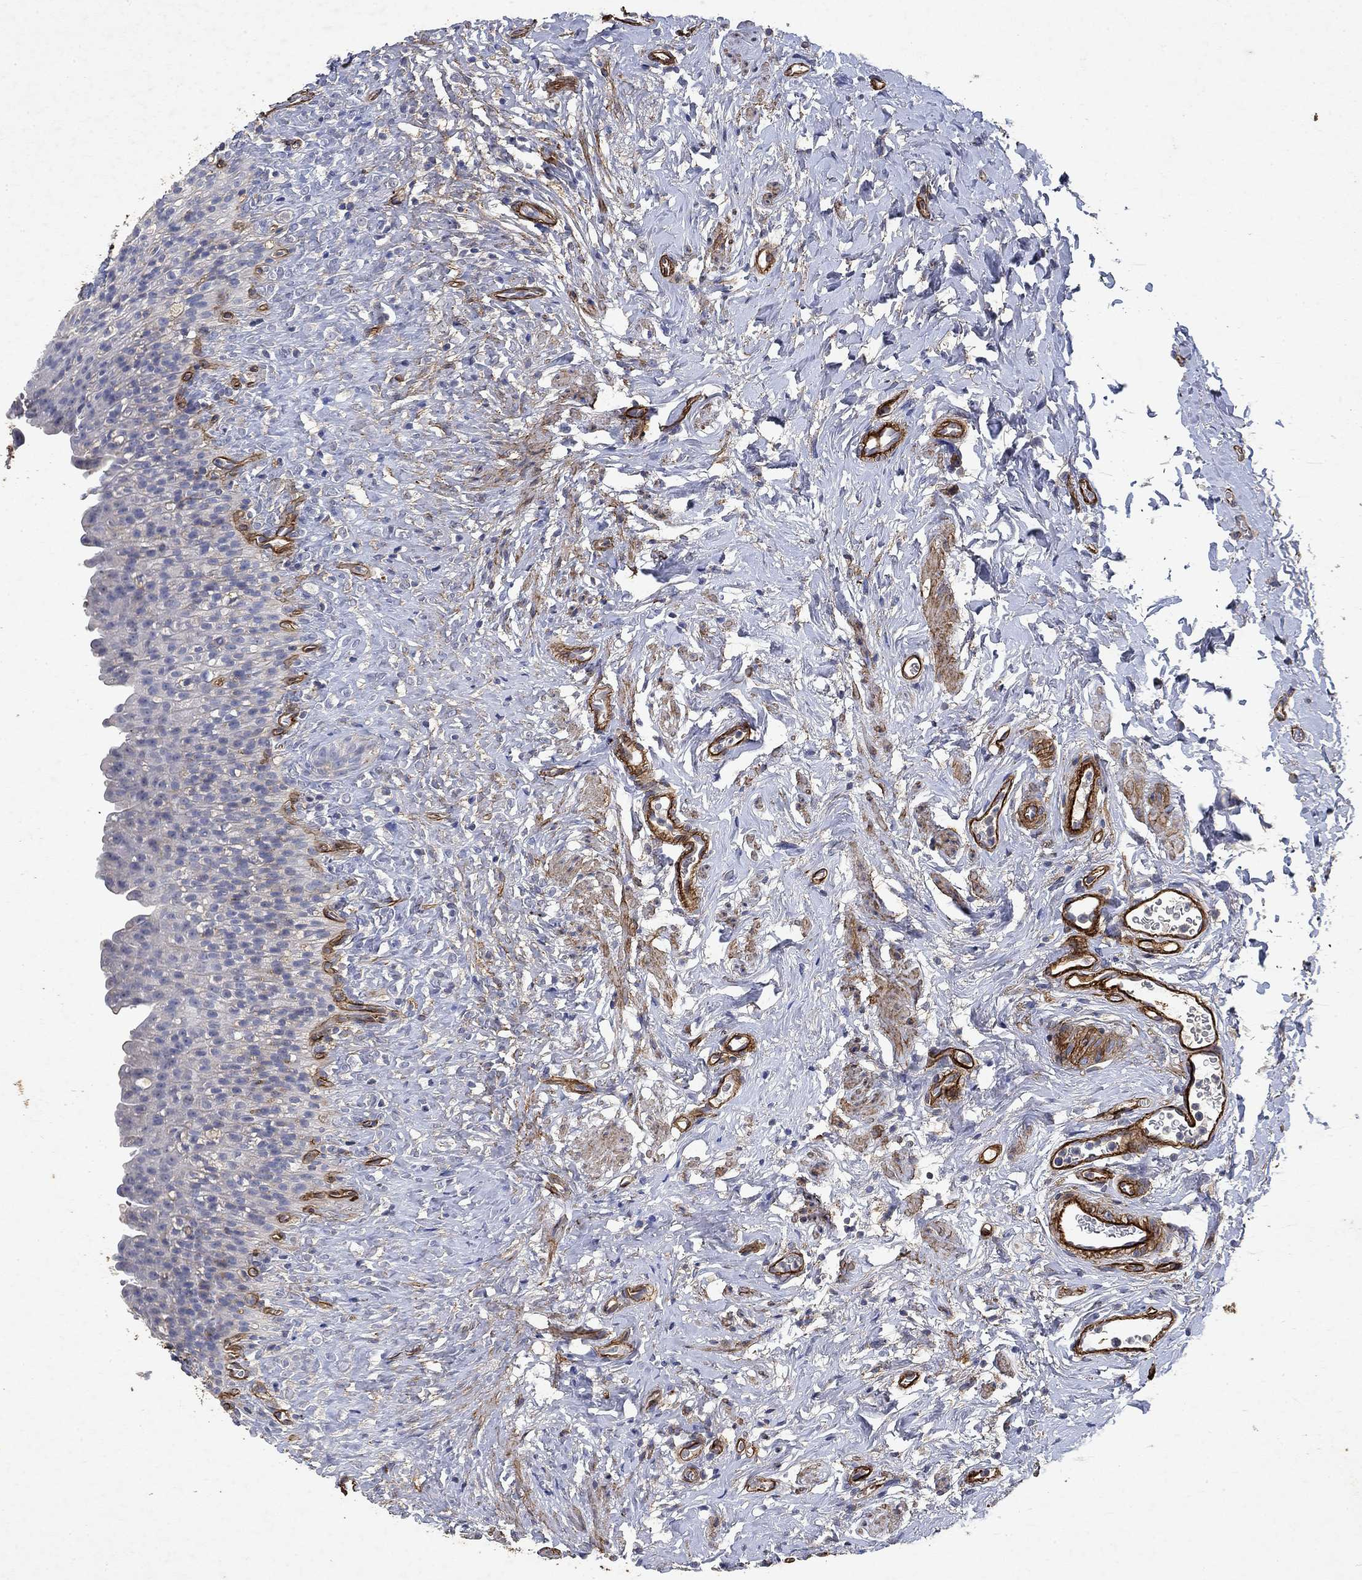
{"staining": {"intensity": "negative", "quantity": "none", "location": "none"}, "tissue": "urinary bladder", "cell_type": "Urothelial cells", "image_type": "normal", "snomed": [{"axis": "morphology", "description": "Normal tissue, NOS"}, {"axis": "topography", "description": "Urinary bladder"}], "caption": "Immunohistochemical staining of unremarkable urinary bladder exhibits no significant positivity in urothelial cells. Nuclei are stained in blue.", "gene": "COL4A2", "patient": {"sex": "male", "age": 76}}